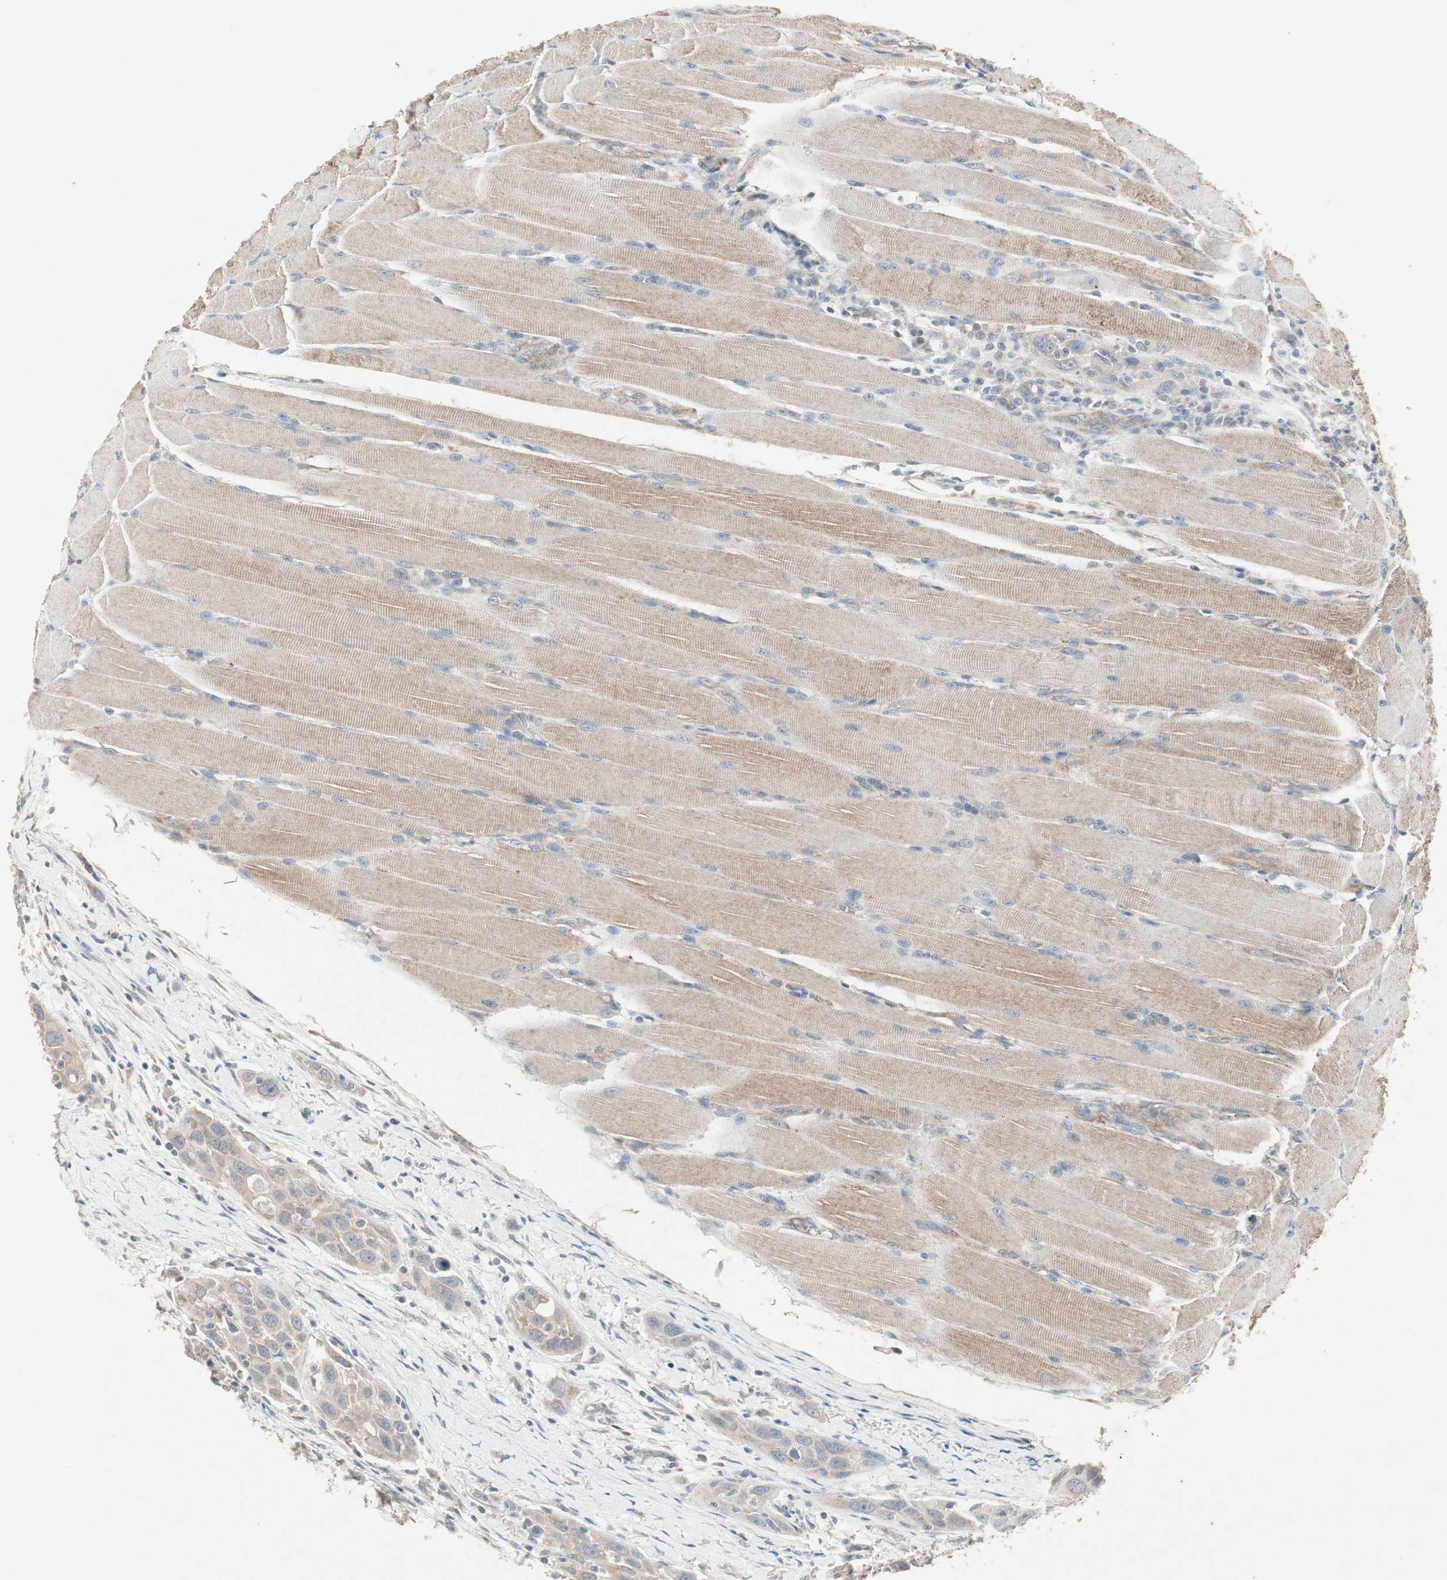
{"staining": {"intensity": "weak", "quantity": "25%-75%", "location": "cytoplasmic/membranous"}, "tissue": "head and neck cancer", "cell_type": "Tumor cells", "image_type": "cancer", "snomed": [{"axis": "morphology", "description": "Squamous cell carcinoma, NOS"}, {"axis": "topography", "description": "Oral tissue"}, {"axis": "topography", "description": "Head-Neck"}], "caption": "Head and neck squamous cell carcinoma stained with a brown dye reveals weak cytoplasmic/membranous positive positivity in about 25%-75% of tumor cells.", "gene": "JMJD7-PLA2G4B", "patient": {"sex": "female", "age": 50}}